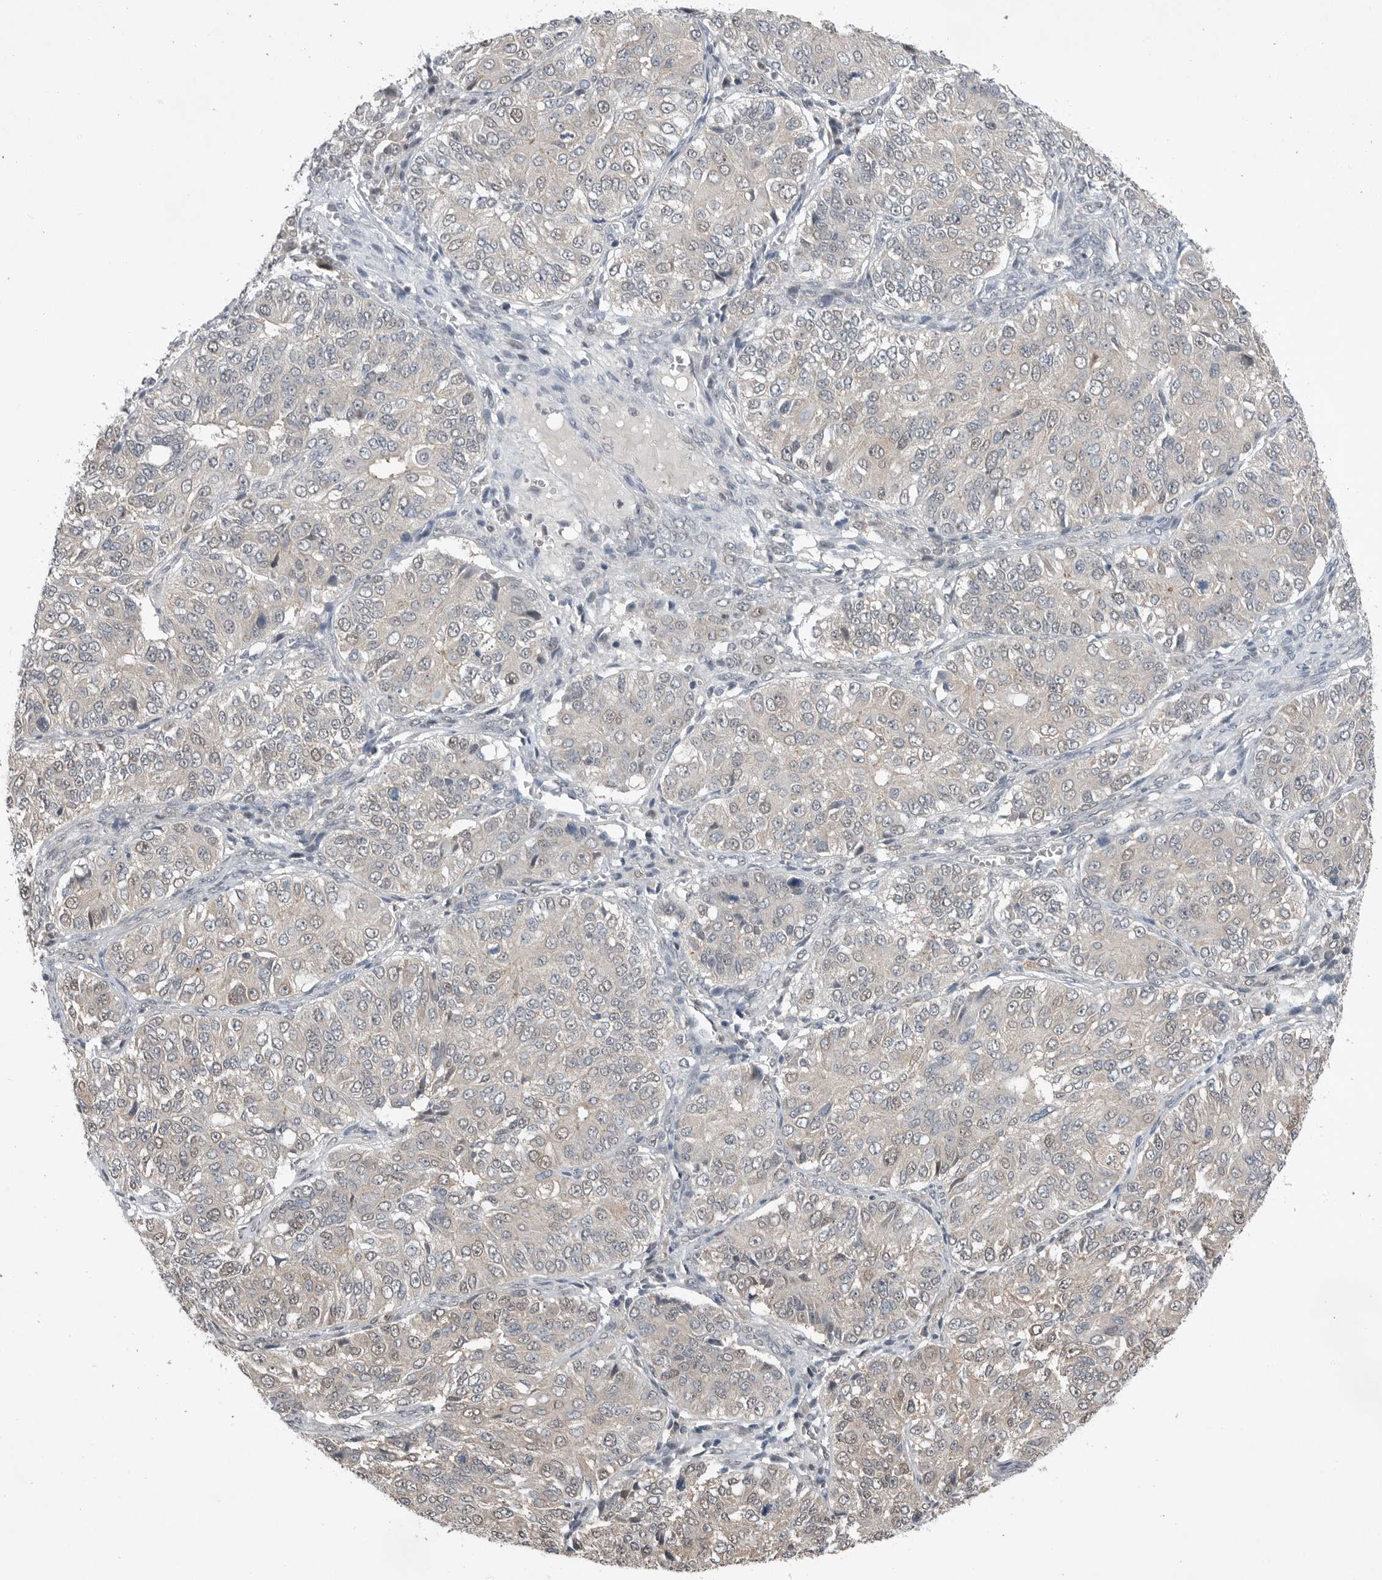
{"staining": {"intensity": "negative", "quantity": "none", "location": "none"}, "tissue": "ovarian cancer", "cell_type": "Tumor cells", "image_type": "cancer", "snomed": [{"axis": "morphology", "description": "Carcinoma, endometroid"}, {"axis": "topography", "description": "Ovary"}], "caption": "The photomicrograph exhibits no significant positivity in tumor cells of ovarian endometroid carcinoma. (Stains: DAB immunohistochemistry (IHC) with hematoxylin counter stain, Microscopy: brightfield microscopy at high magnification).", "gene": "MFAP3L", "patient": {"sex": "female", "age": 51}}